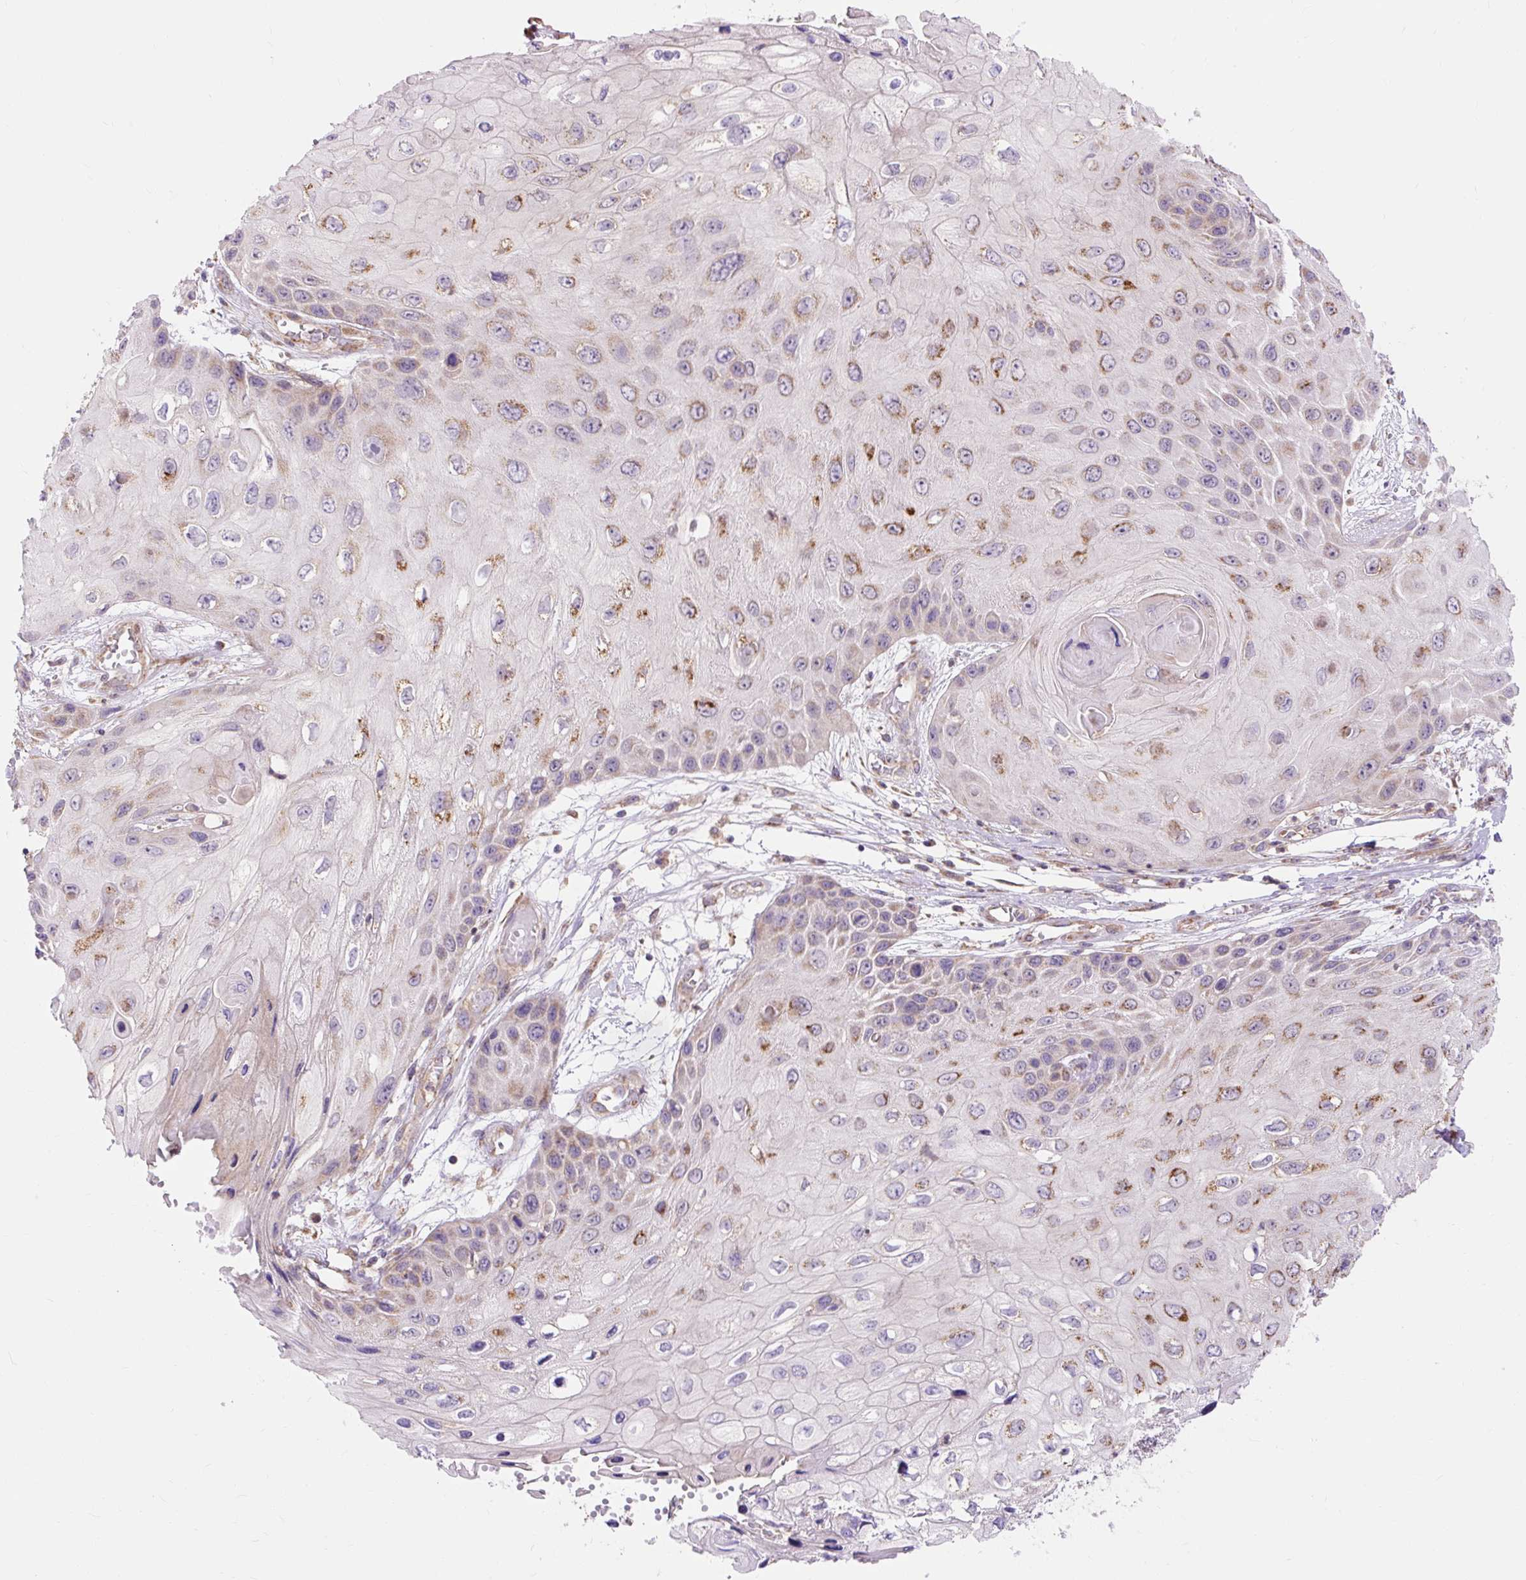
{"staining": {"intensity": "moderate", "quantity": "25%-75%", "location": "cytoplasmic/membranous"}, "tissue": "skin cancer", "cell_type": "Tumor cells", "image_type": "cancer", "snomed": [{"axis": "morphology", "description": "Squamous cell carcinoma, NOS"}, {"axis": "topography", "description": "Skin"}, {"axis": "topography", "description": "Vulva"}], "caption": "Tumor cells show moderate cytoplasmic/membranous positivity in about 25%-75% of cells in skin cancer.", "gene": "TRIAP1", "patient": {"sex": "female", "age": 44}}